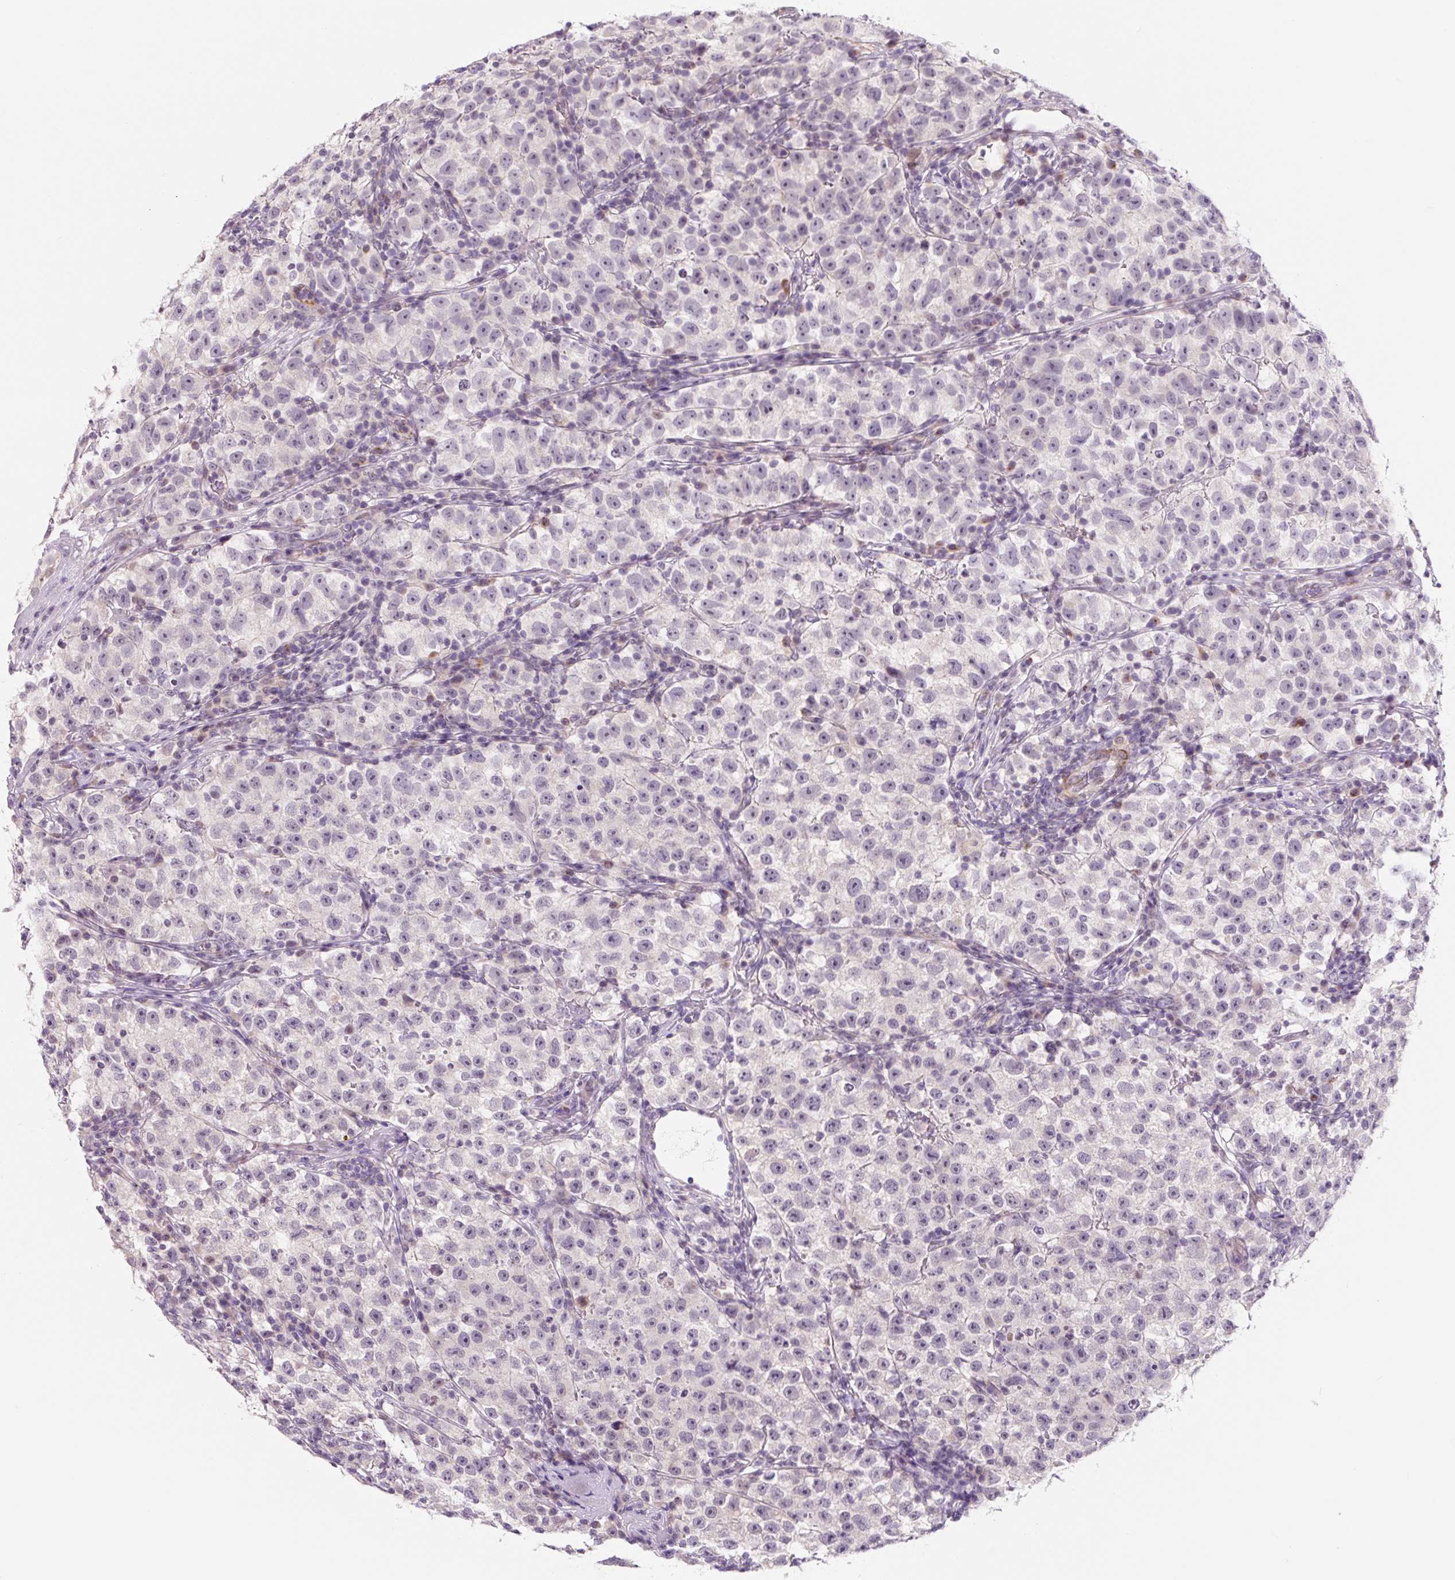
{"staining": {"intensity": "negative", "quantity": "none", "location": "none"}, "tissue": "testis cancer", "cell_type": "Tumor cells", "image_type": "cancer", "snomed": [{"axis": "morphology", "description": "Seminoma, NOS"}, {"axis": "topography", "description": "Testis"}], "caption": "There is no significant positivity in tumor cells of testis cancer (seminoma).", "gene": "CCL25", "patient": {"sex": "male", "age": 22}}